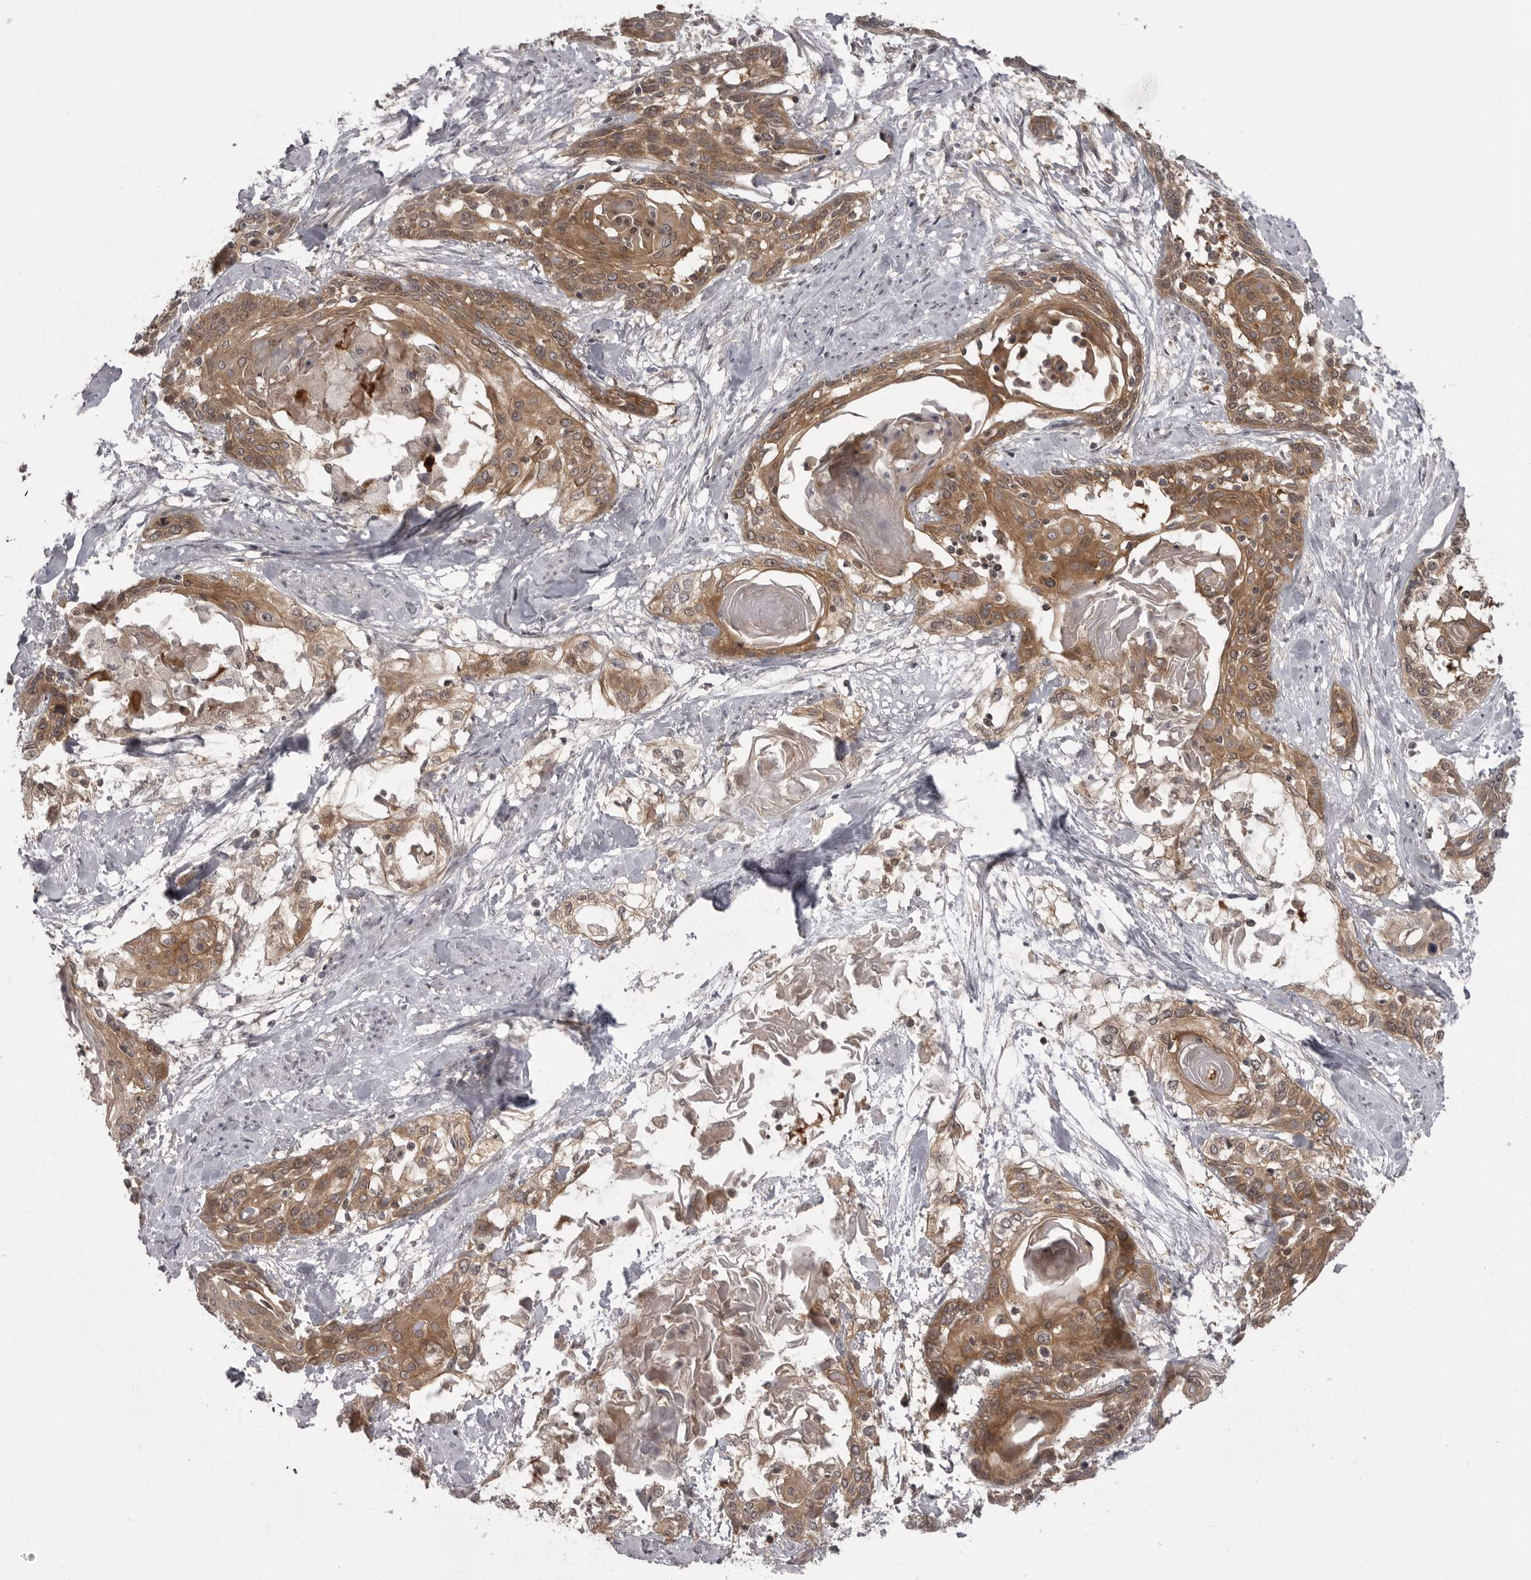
{"staining": {"intensity": "moderate", "quantity": ">75%", "location": "cytoplasmic/membranous"}, "tissue": "cervical cancer", "cell_type": "Tumor cells", "image_type": "cancer", "snomed": [{"axis": "morphology", "description": "Squamous cell carcinoma, NOS"}, {"axis": "topography", "description": "Cervix"}], "caption": "Immunohistochemical staining of human cervical cancer displays medium levels of moderate cytoplasmic/membranous protein staining in about >75% of tumor cells.", "gene": "STK24", "patient": {"sex": "female", "age": 57}}